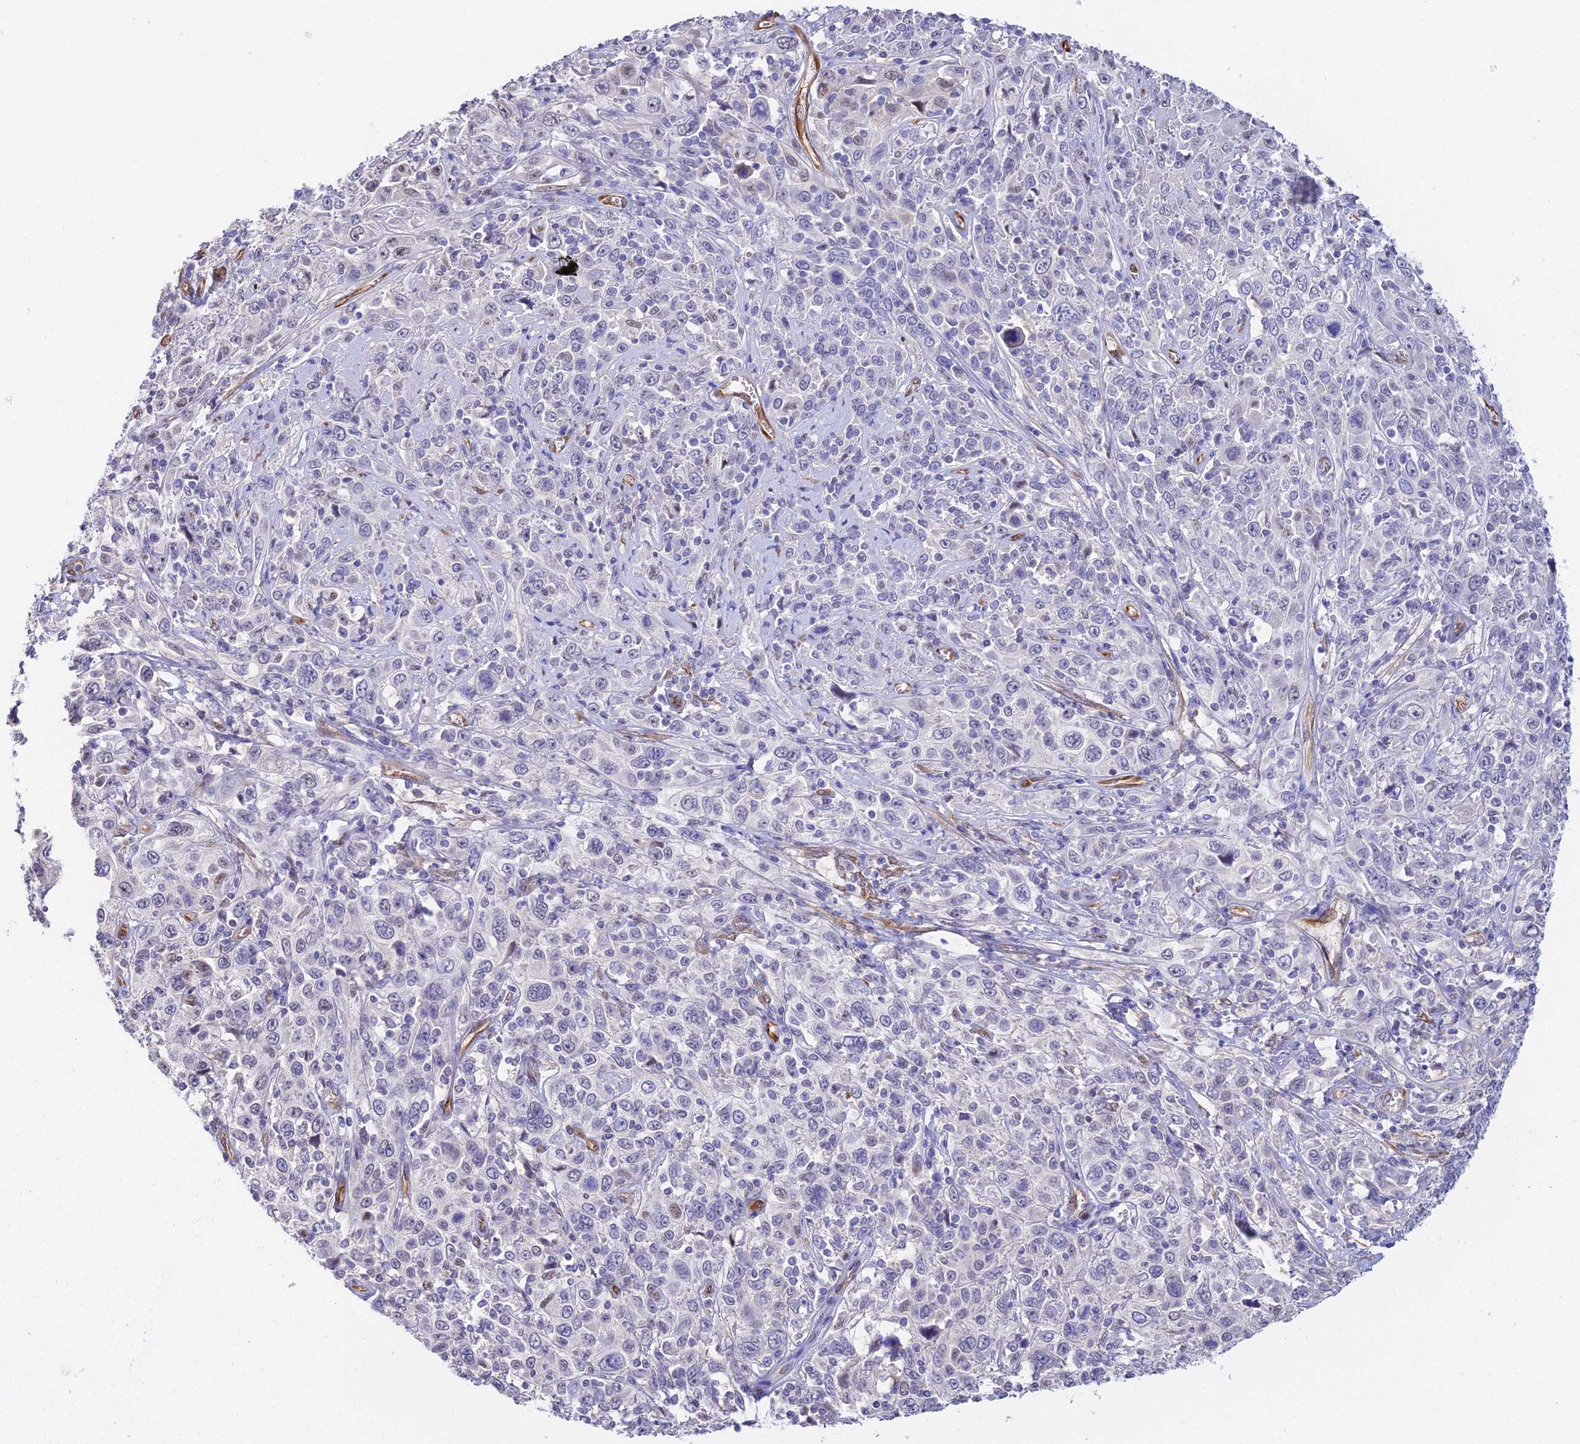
{"staining": {"intensity": "negative", "quantity": "none", "location": "none"}, "tissue": "cervical cancer", "cell_type": "Tumor cells", "image_type": "cancer", "snomed": [{"axis": "morphology", "description": "Squamous cell carcinoma, NOS"}, {"axis": "topography", "description": "Cervix"}], "caption": "This is an immunohistochemistry (IHC) image of human cervical cancer (squamous cell carcinoma). There is no staining in tumor cells.", "gene": "MXRA7", "patient": {"sex": "female", "age": 46}}